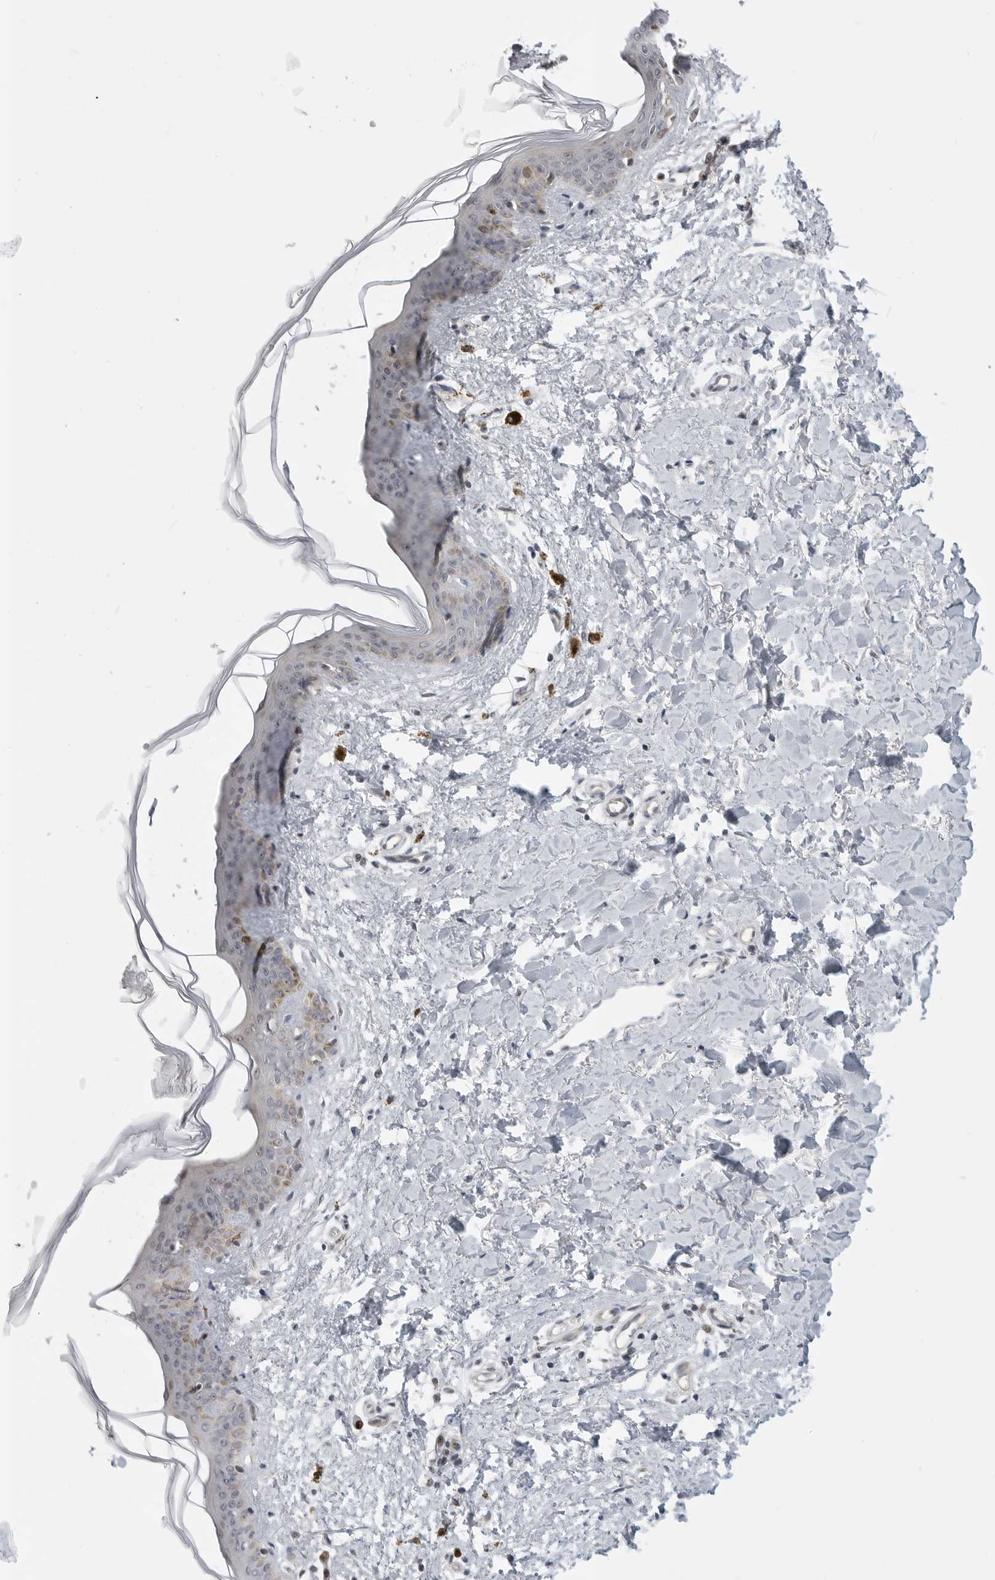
{"staining": {"intensity": "negative", "quantity": "none", "location": "none"}, "tissue": "skin", "cell_type": "Fibroblasts", "image_type": "normal", "snomed": [{"axis": "morphology", "description": "Normal tissue, NOS"}, {"axis": "topography", "description": "Skin"}], "caption": "IHC photomicrograph of unremarkable human skin stained for a protein (brown), which demonstrates no positivity in fibroblasts.", "gene": "CEP295NL", "patient": {"sex": "female", "age": 46}}